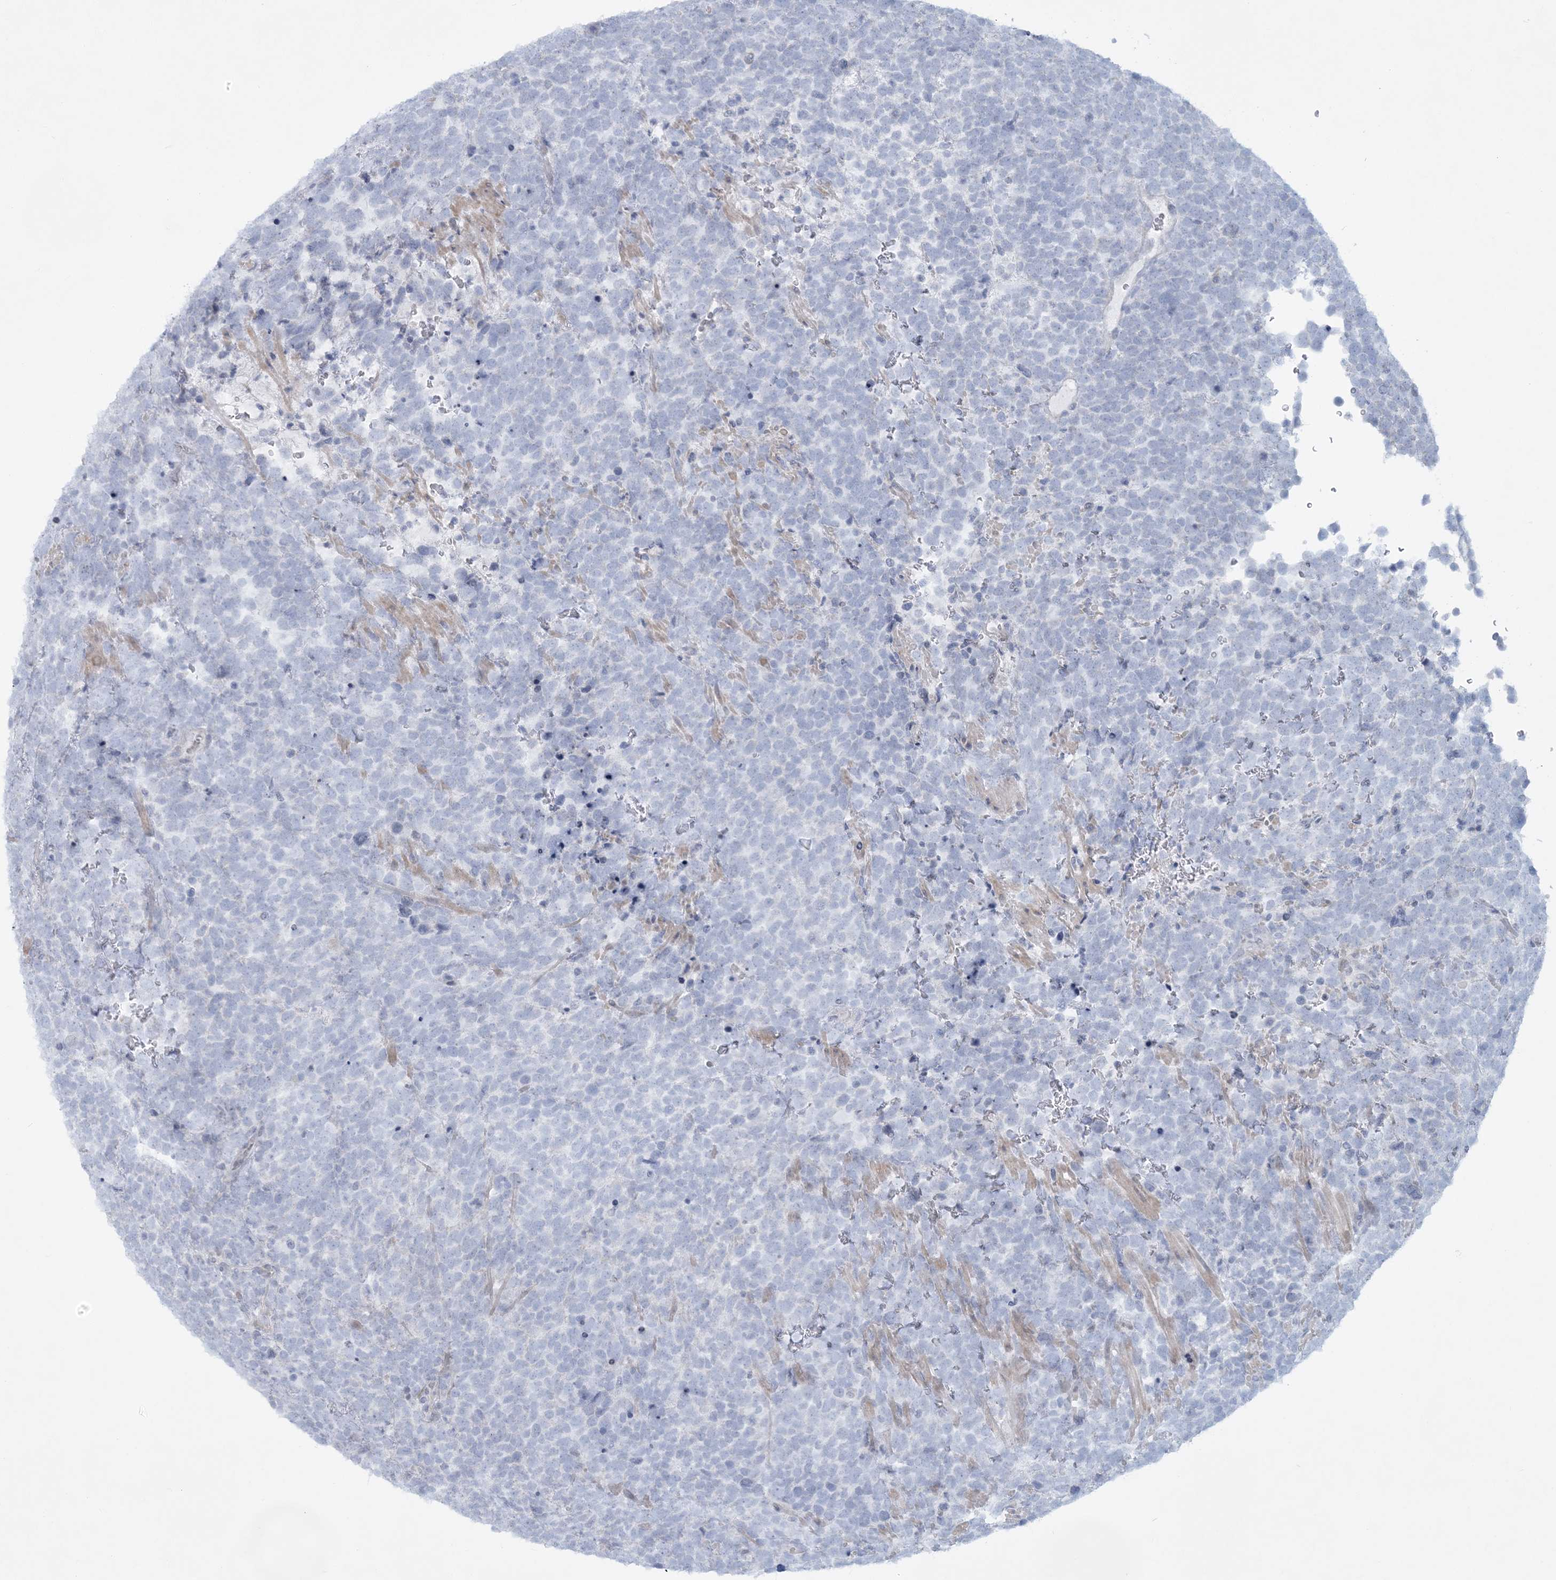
{"staining": {"intensity": "negative", "quantity": "none", "location": "none"}, "tissue": "urothelial cancer", "cell_type": "Tumor cells", "image_type": "cancer", "snomed": [{"axis": "morphology", "description": "Urothelial carcinoma, High grade"}, {"axis": "topography", "description": "Urinary bladder"}], "caption": "Immunohistochemical staining of urothelial cancer demonstrates no significant expression in tumor cells. (Stains: DAB immunohistochemistry with hematoxylin counter stain, Microscopy: brightfield microscopy at high magnification).", "gene": "TBC1D7", "patient": {"sex": "female", "age": 82}}